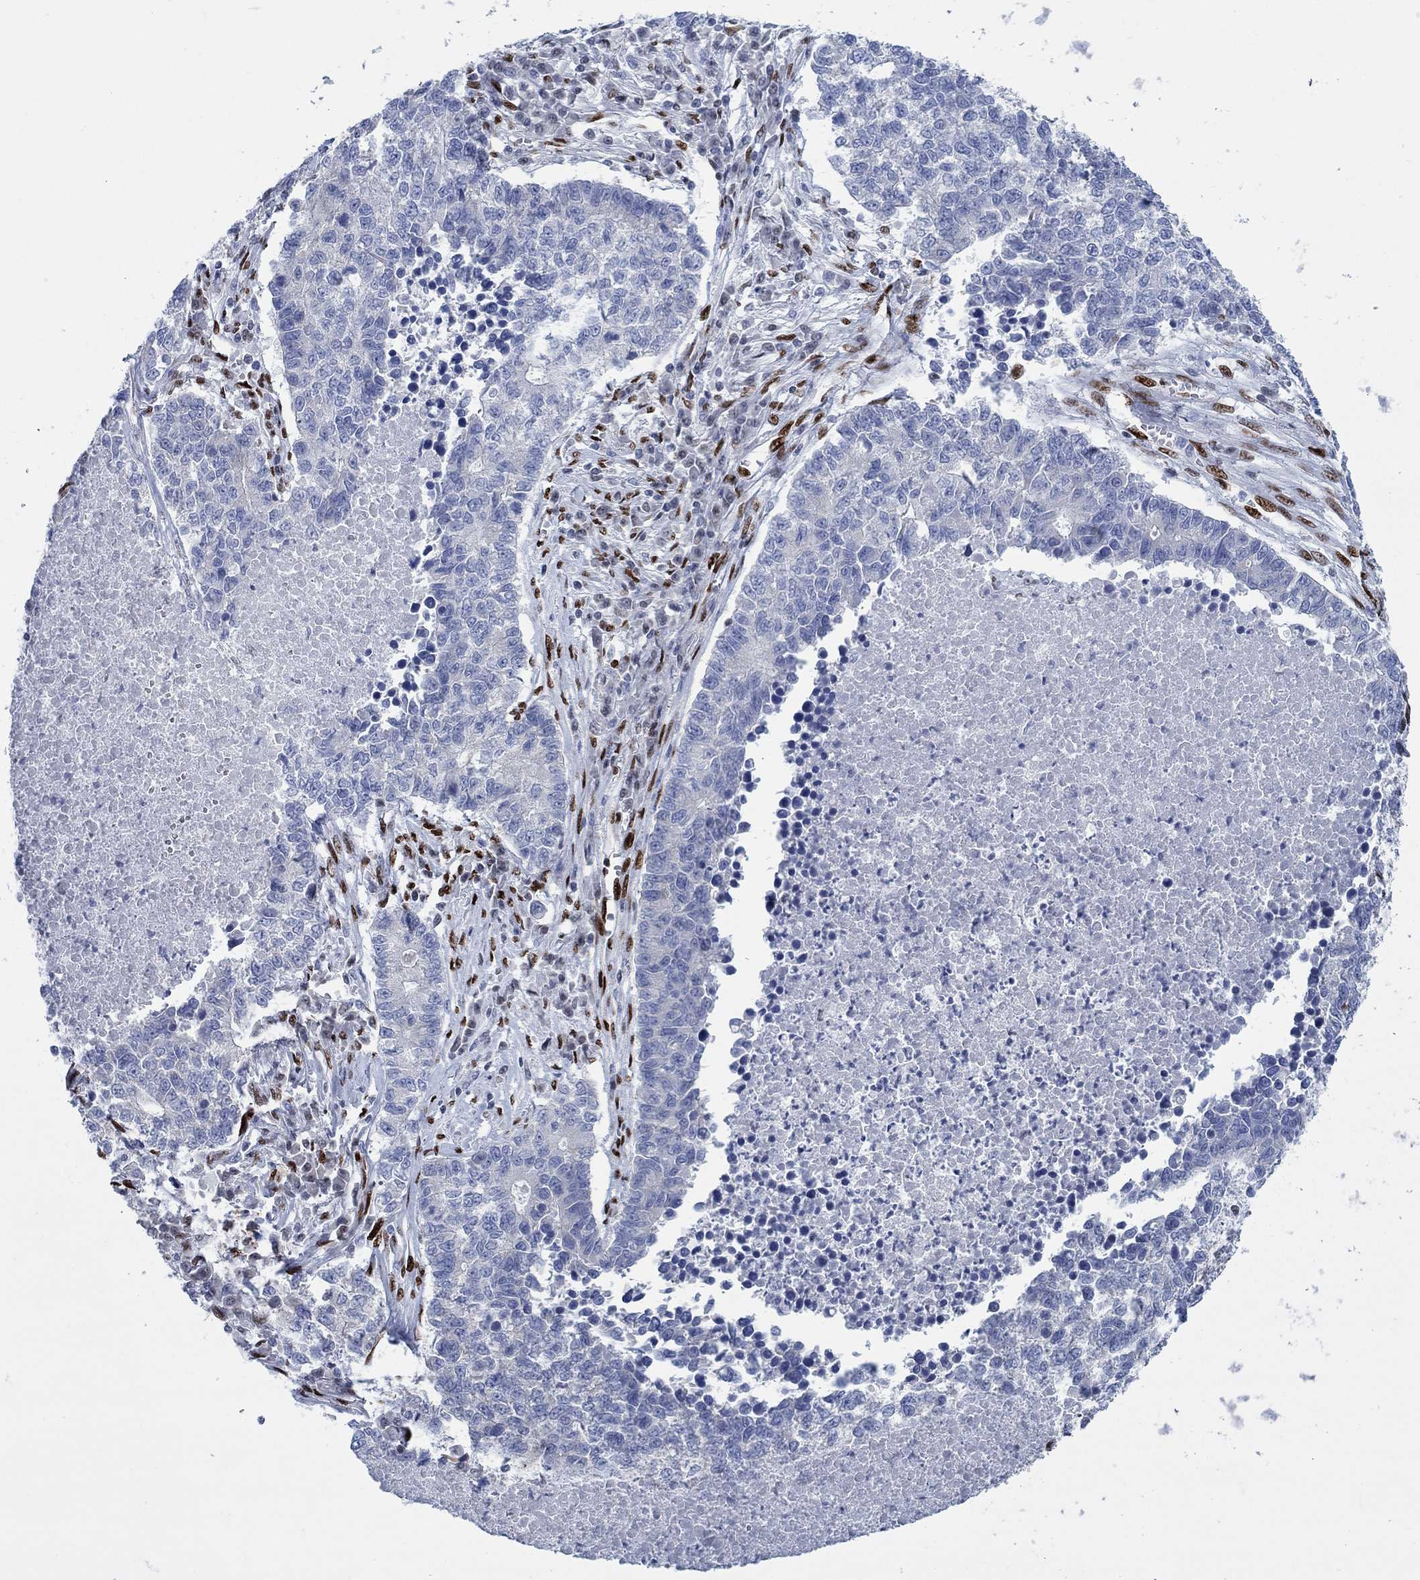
{"staining": {"intensity": "negative", "quantity": "none", "location": "none"}, "tissue": "lung cancer", "cell_type": "Tumor cells", "image_type": "cancer", "snomed": [{"axis": "morphology", "description": "Adenocarcinoma, NOS"}, {"axis": "topography", "description": "Lung"}], "caption": "Immunohistochemistry of human lung cancer (adenocarcinoma) reveals no positivity in tumor cells.", "gene": "ZEB1", "patient": {"sex": "male", "age": 57}}